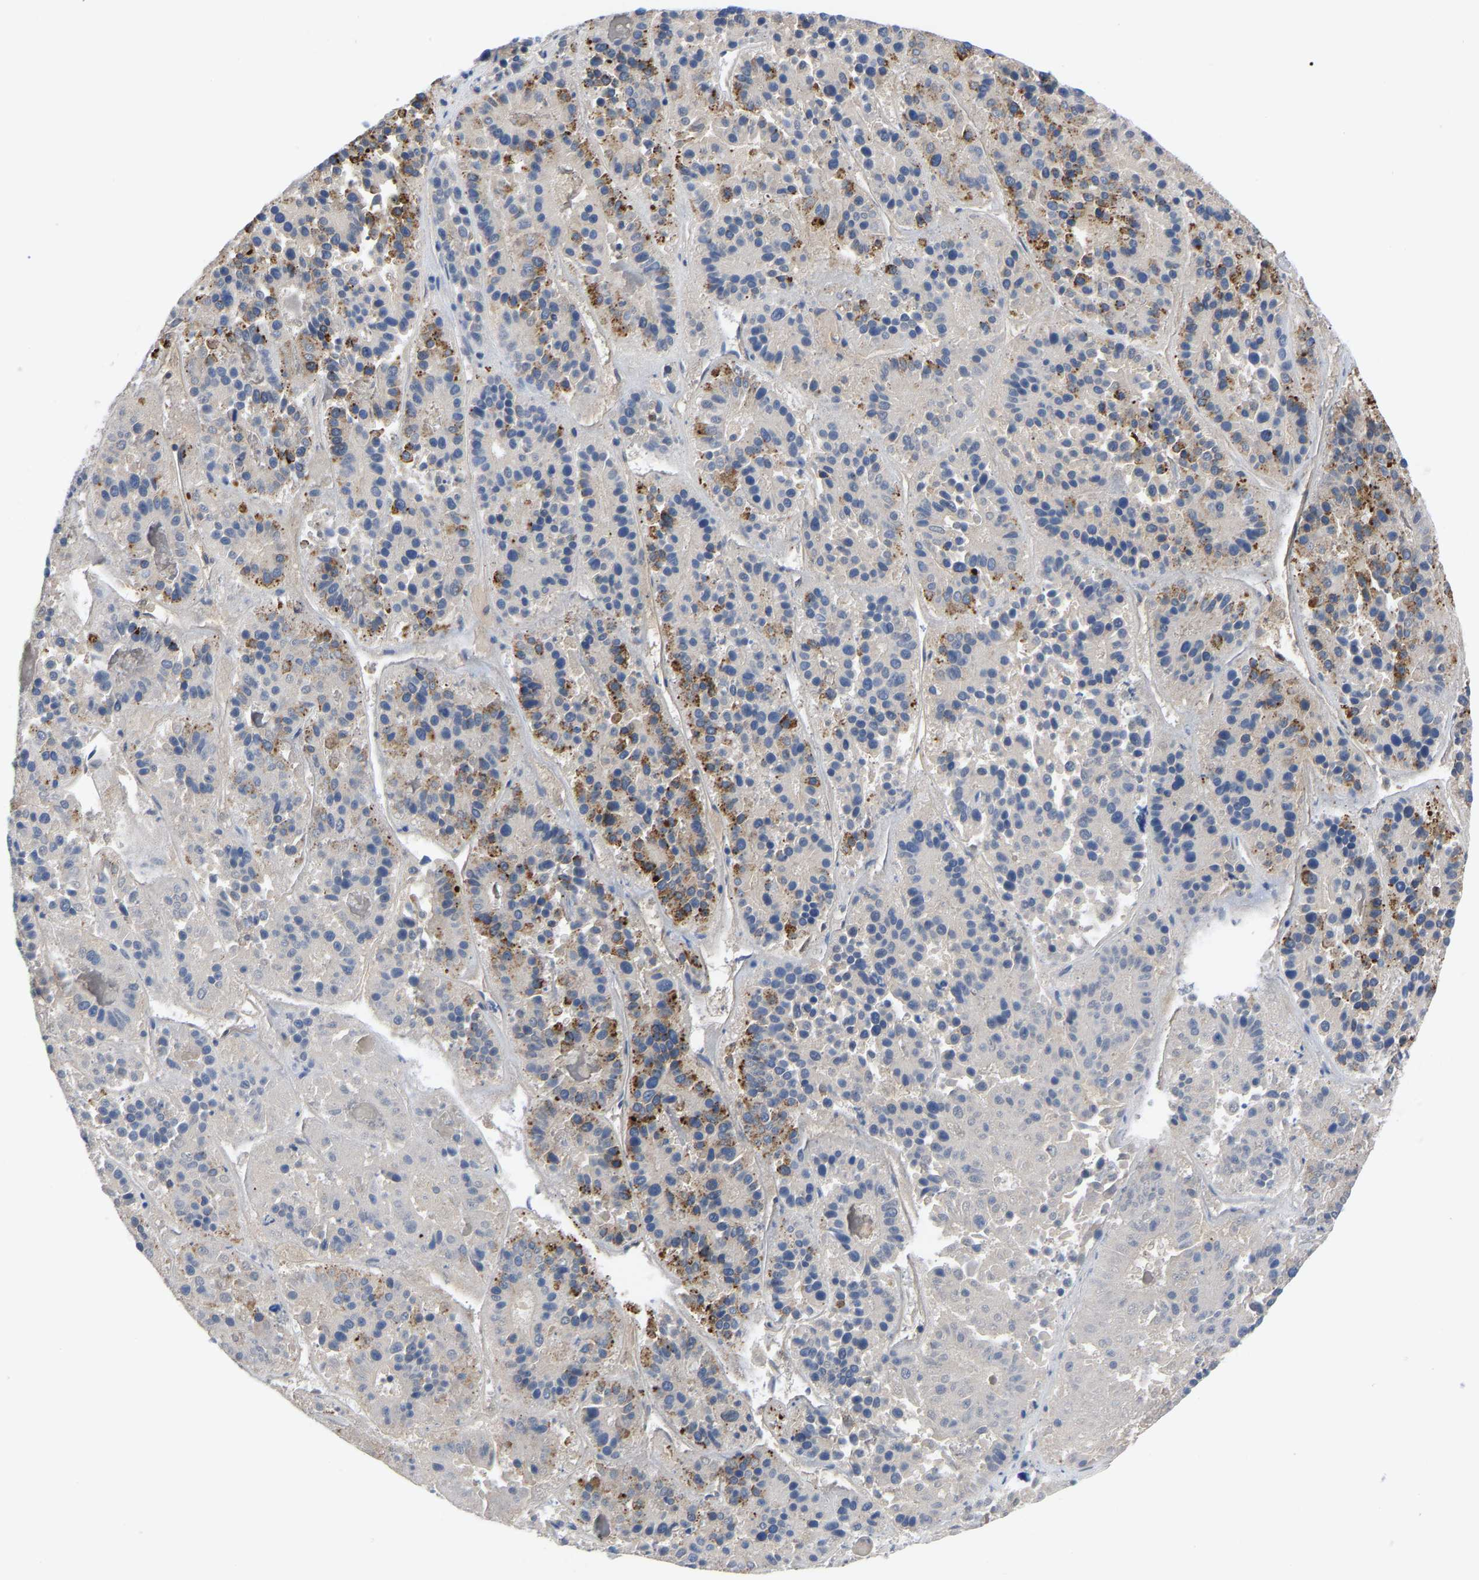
{"staining": {"intensity": "moderate", "quantity": "25%-75%", "location": "cytoplasmic/membranous"}, "tissue": "pancreatic cancer", "cell_type": "Tumor cells", "image_type": "cancer", "snomed": [{"axis": "morphology", "description": "Adenocarcinoma, NOS"}, {"axis": "topography", "description": "Pancreas"}], "caption": "This micrograph exhibits adenocarcinoma (pancreatic) stained with immunohistochemistry to label a protein in brown. The cytoplasmic/membranous of tumor cells show moderate positivity for the protein. Nuclei are counter-stained blue.", "gene": "P4HB", "patient": {"sex": "male", "age": 50}}